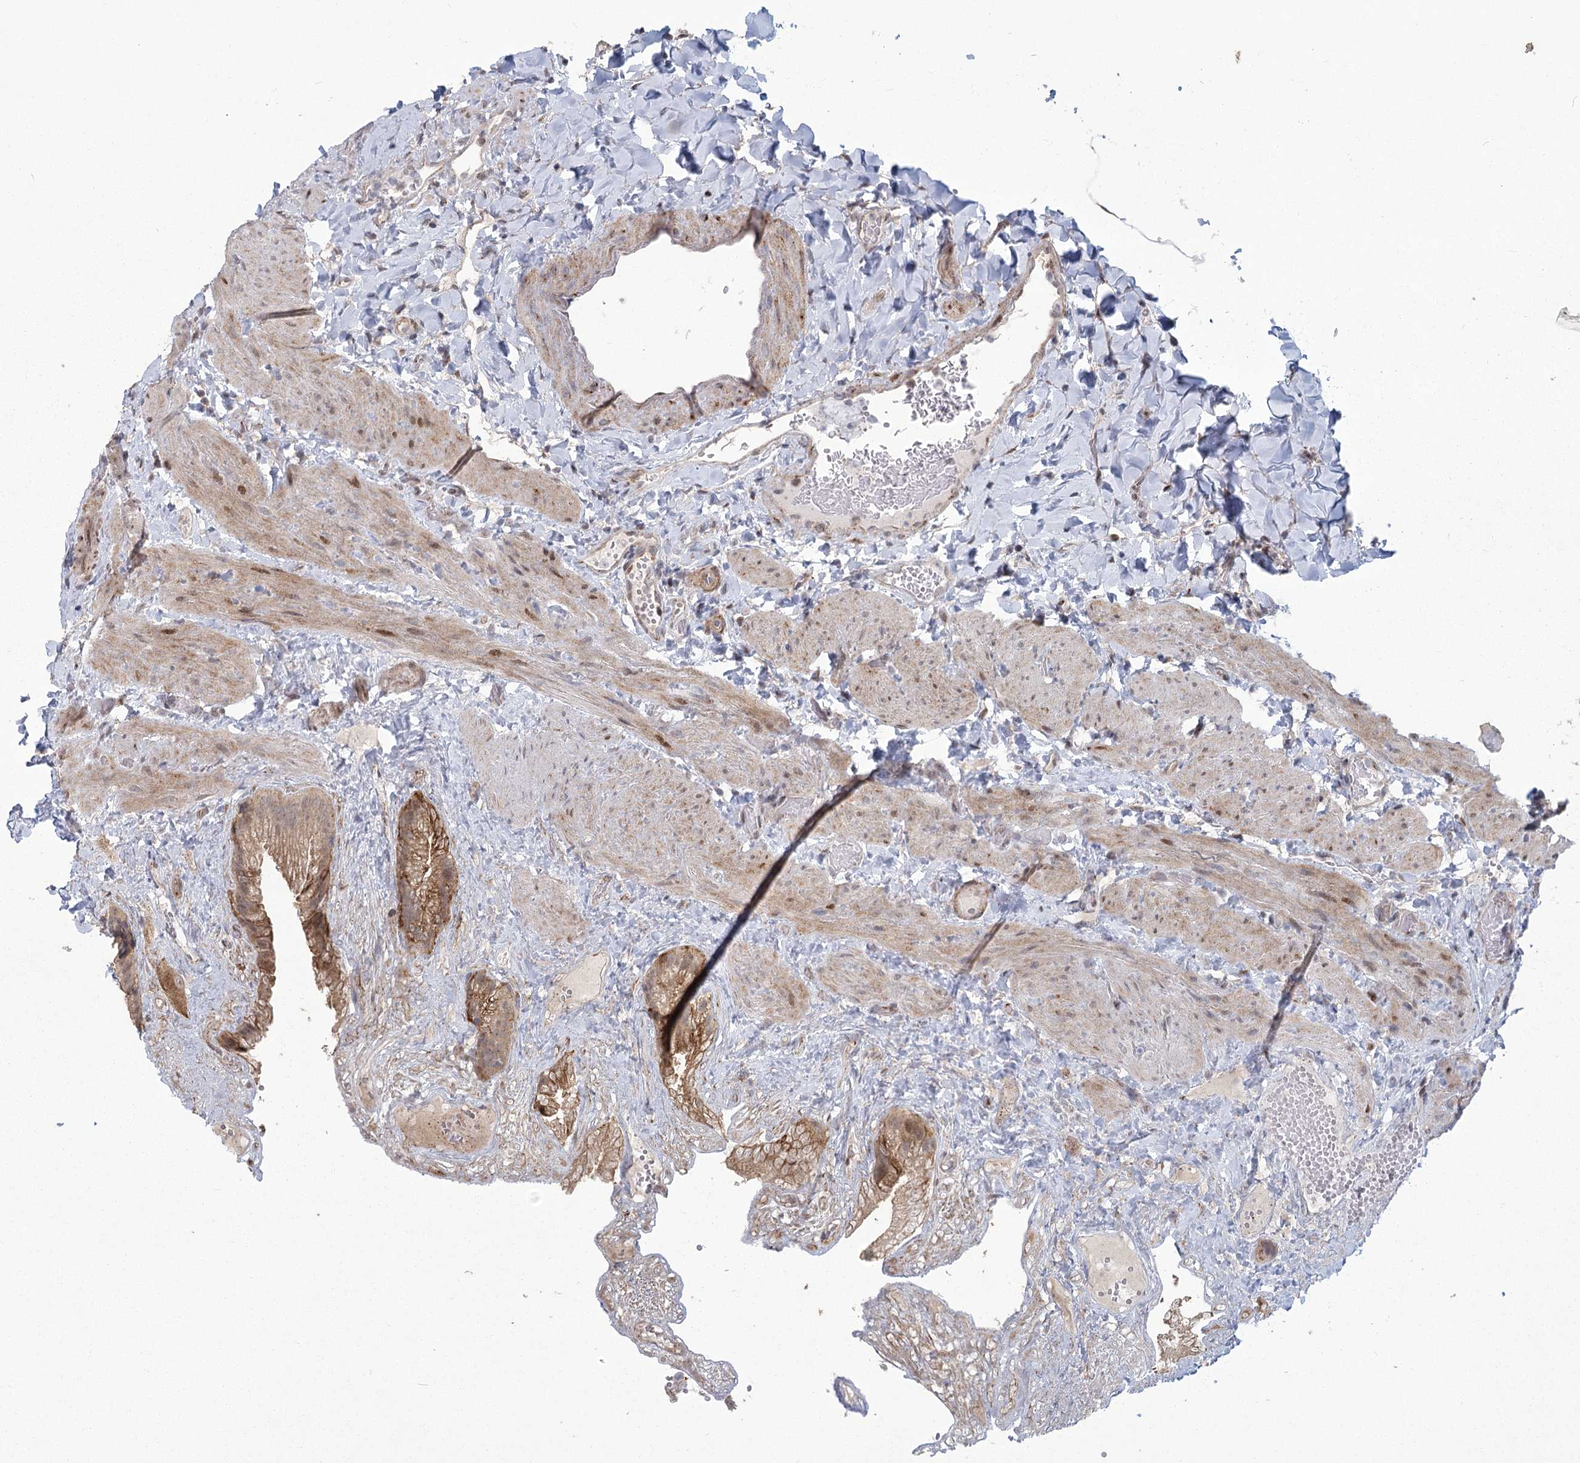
{"staining": {"intensity": "moderate", "quantity": ">75%", "location": "cytoplasmic/membranous"}, "tissue": "gallbladder", "cell_type": "Glandular cells", "image_type": "normal", "snomed": [{"axis": "morphology", "description": "Normal tissue, NOS"}, {"axis": "topography", "description": "Gallbladder"}], "caption": "Immunohistochemical staining of normal human gallbladder demonstrates moderate cytoplasmic/membranous protein positivity in approximately >75% of glandular cells. (brown staining indicates protein expression, while blue staining denotes nuclei).", "gene": "PARM1", "patient": {"sex": "female", "age": 30}}